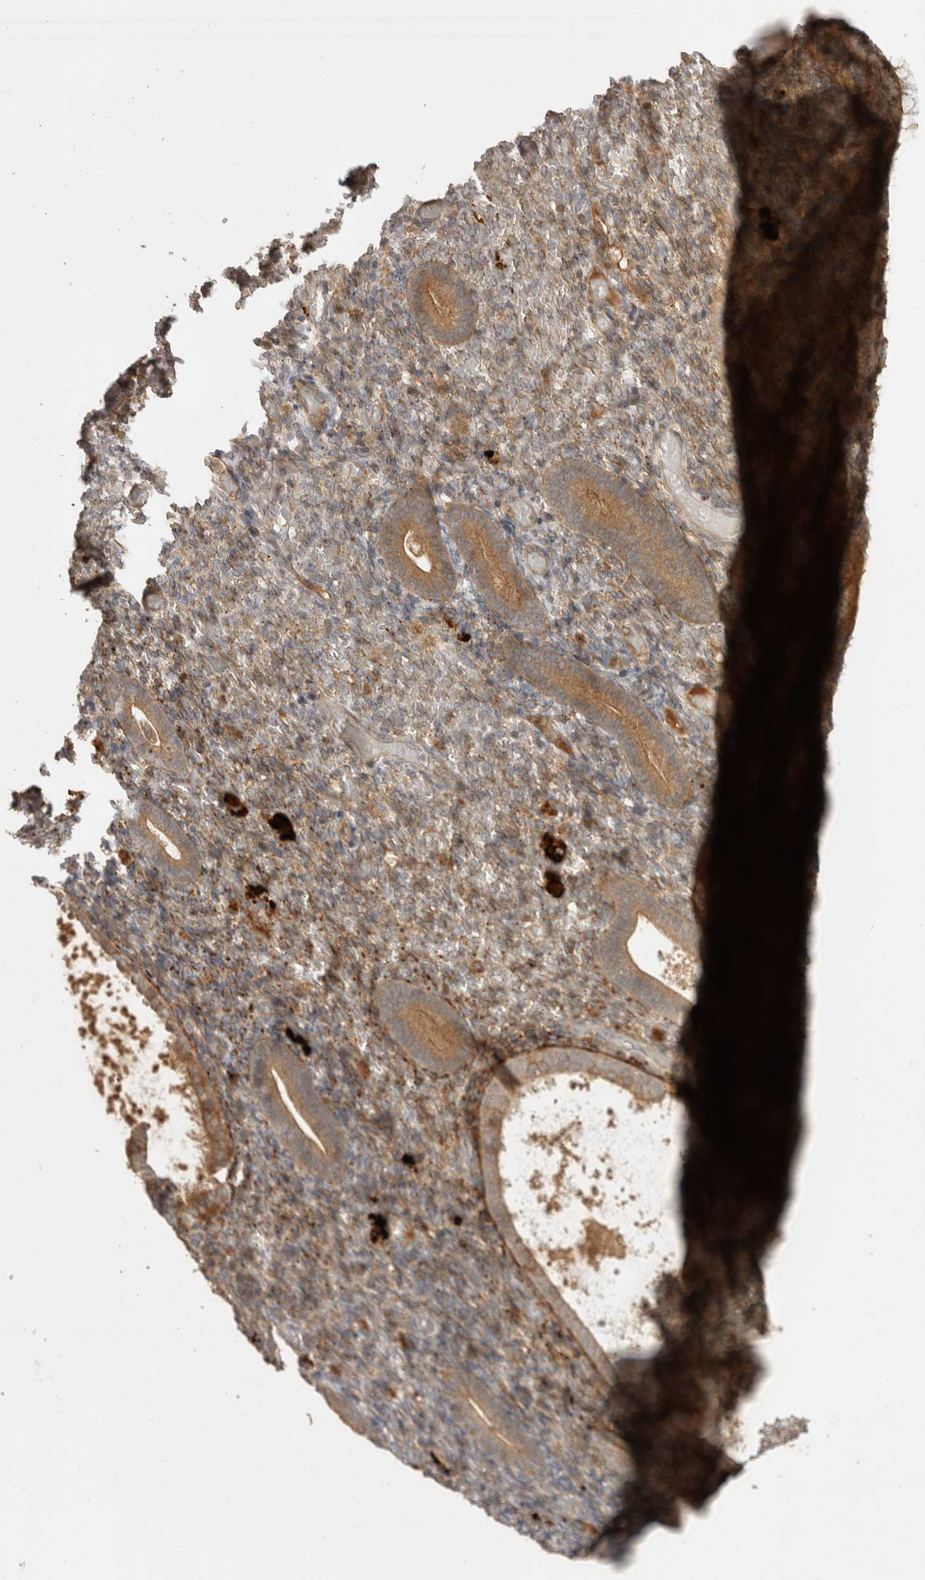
{"staining": {"intensity": "negative", "quantity": "none", "location": "none"}, "tissue": "endometrium", "cell_type": "Cells in endometrial stroma", "image_type": "normal", "snomed": [{"axis": "morphology", "description": "Normal tissue, NOS"}, {"axis": "topography", "description": "Endometrium"}], "caption": "DAB (3,3'-diaminobenzidine) immunohistochemical staining of benign endometrium shows no significant expression in cells in endometrial stroma. (IHC, brightfield microscopy, high magnification).", "gene": "PPP1R42", "patient": {"sex": "female", "age": 51}}